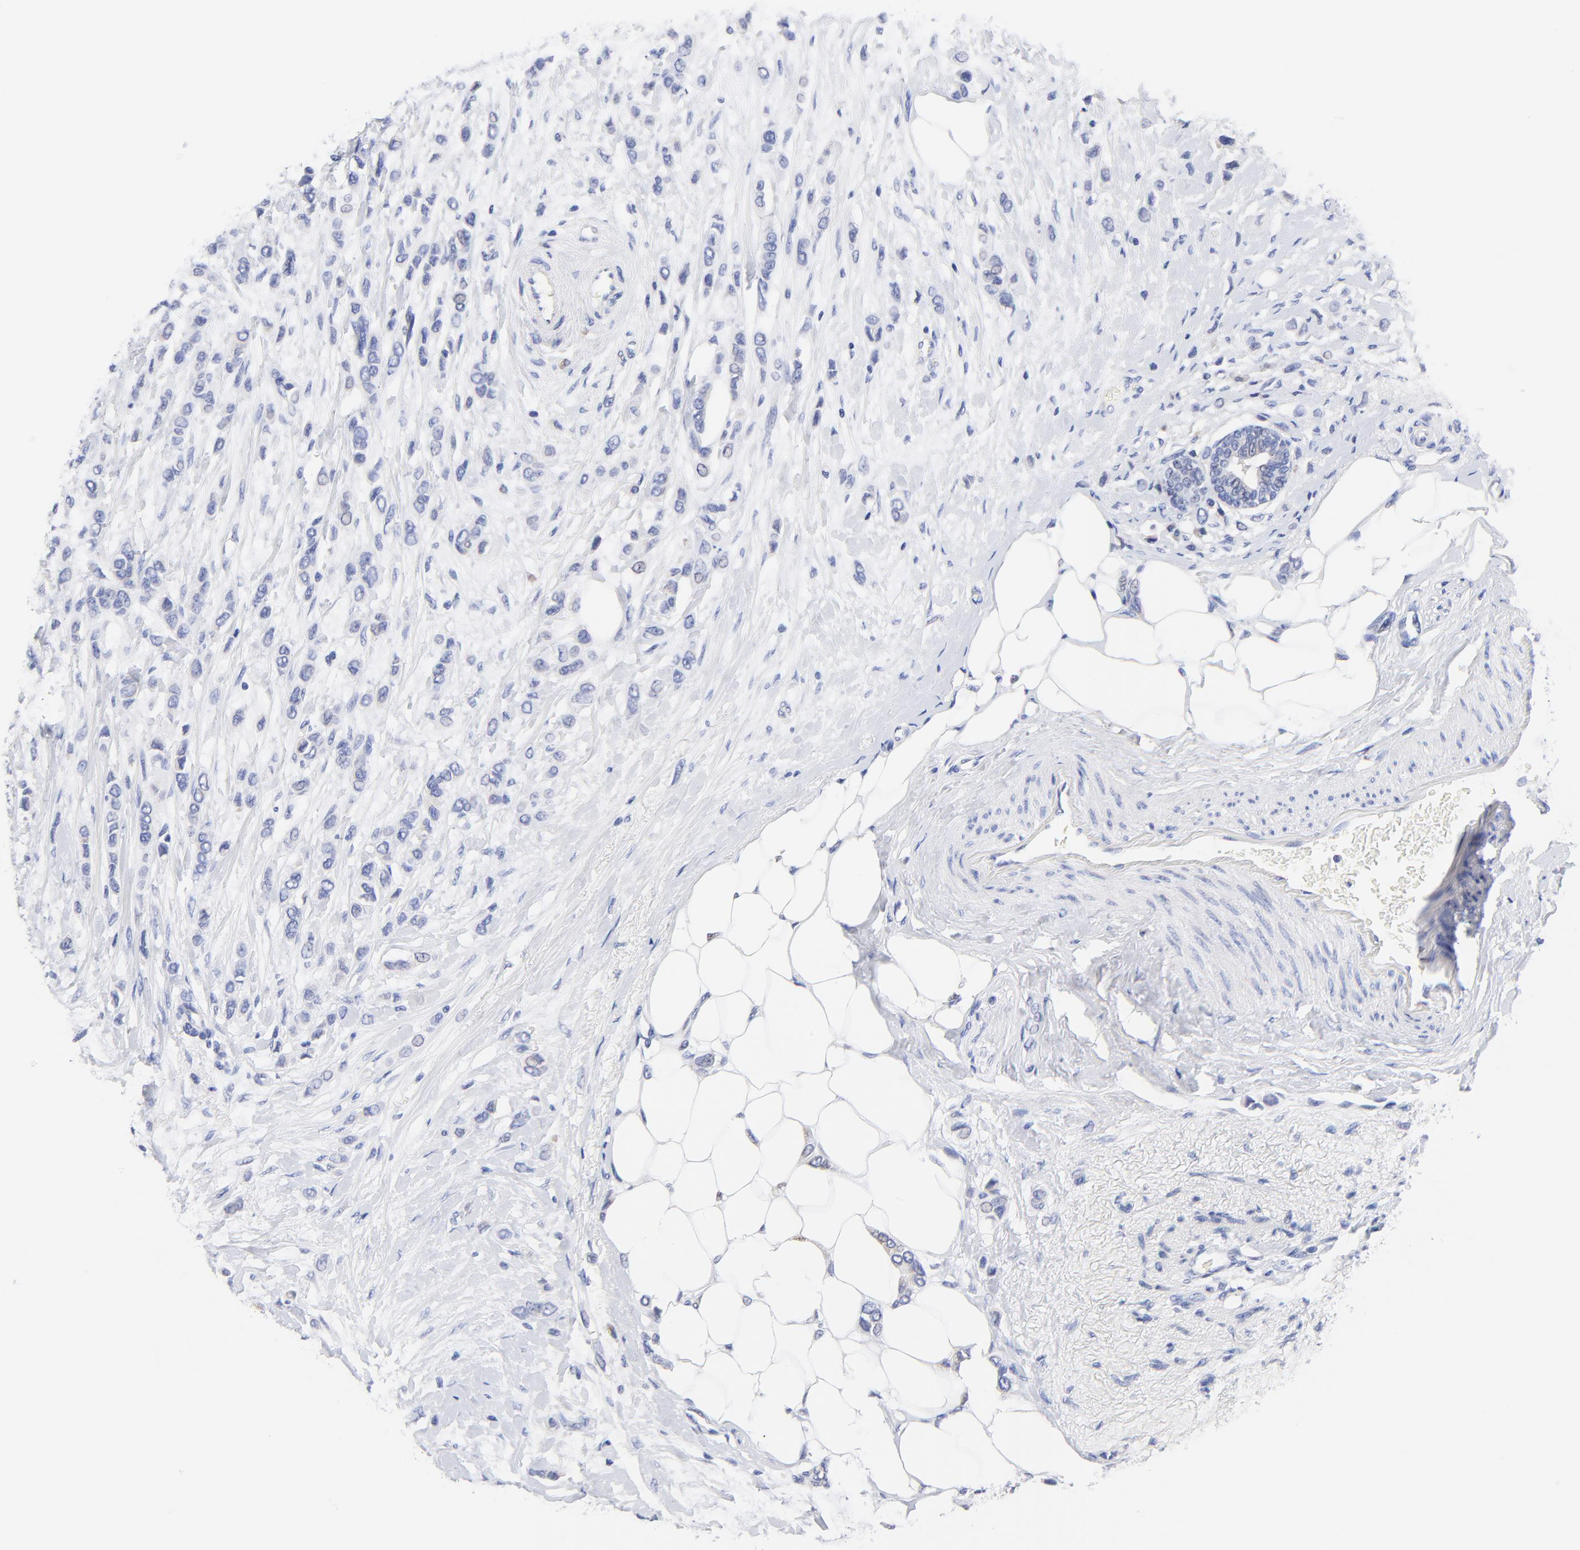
{"staining": {"intensity": "negative", "quantity": "none", "location": "none"}, "tissue": "breast cancer", "cell_type": "Tumor cells", "image_type": "cancer", "snomed": [{"axis": "morphology", "description": "Lobular carcinoma"}, {"axis": "topography", "description": "Breast"}], "caption": "Breast lobular carcinoma was stained to show a protein in brown. There is no significant positivity in tumor cells.", "gene": "LAX1", "patient": {"sex": "female", "age": 51}}